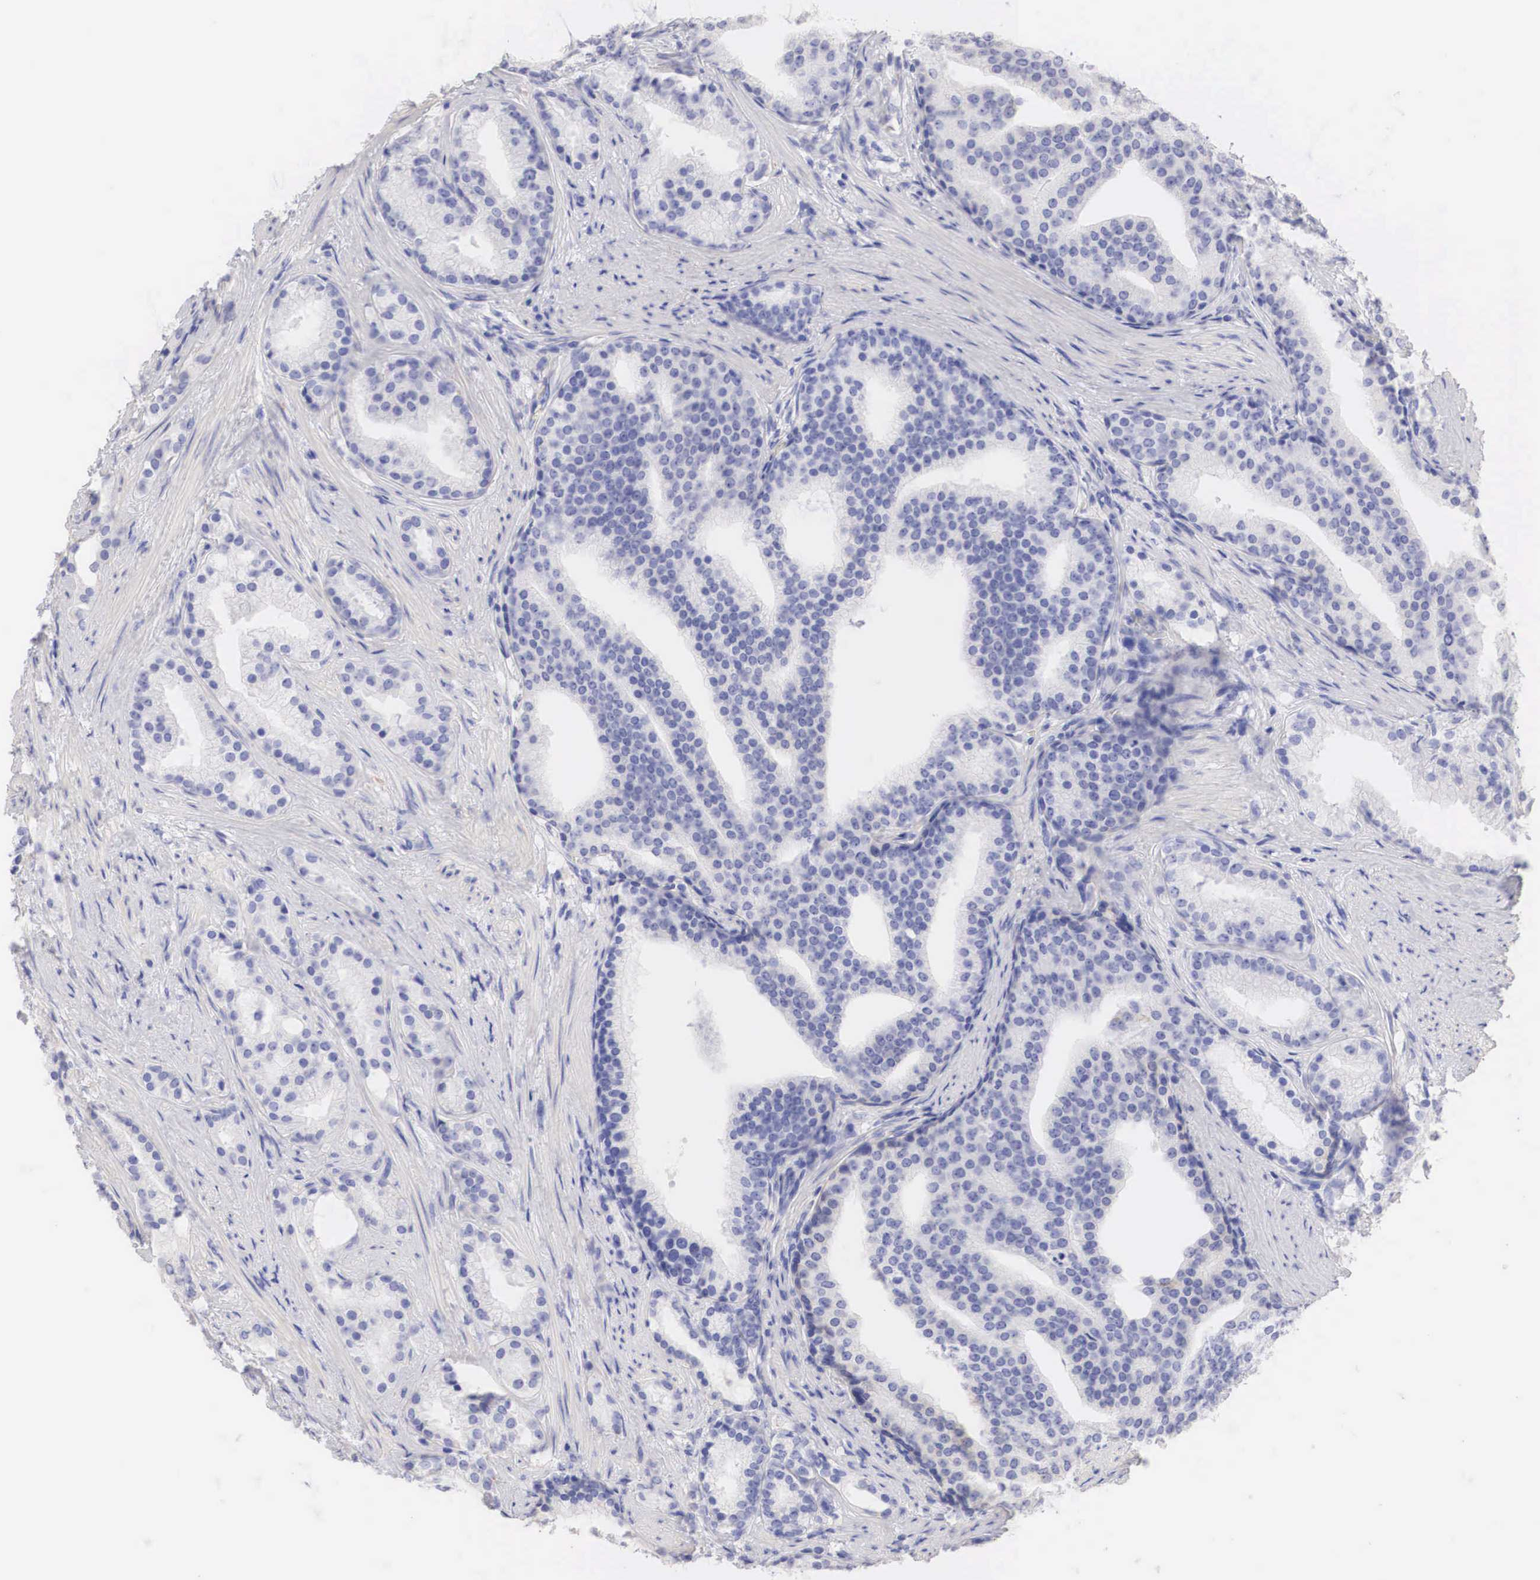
{"staining": {"intensity": "negative", "quantity": "none", "location": "none"}, "tissue": "prostate cancer", "cell_type": "Tumor cells", "image_type": "cancer", "snomed": [{"axis": "morphology", "description": "Adenocarcinoma, Low grade"}, {"axis": "topography", "description": "Prostate"}], "caption": "DAB (3,3'-diaminobenzidine) immunohistochemical staining of human prostate cancer (low-grade adenocarcinoma) shows no significant staining in tumor cells.", "gene": "ERBB2", "patient": {"sex": "male", "age": 71}}